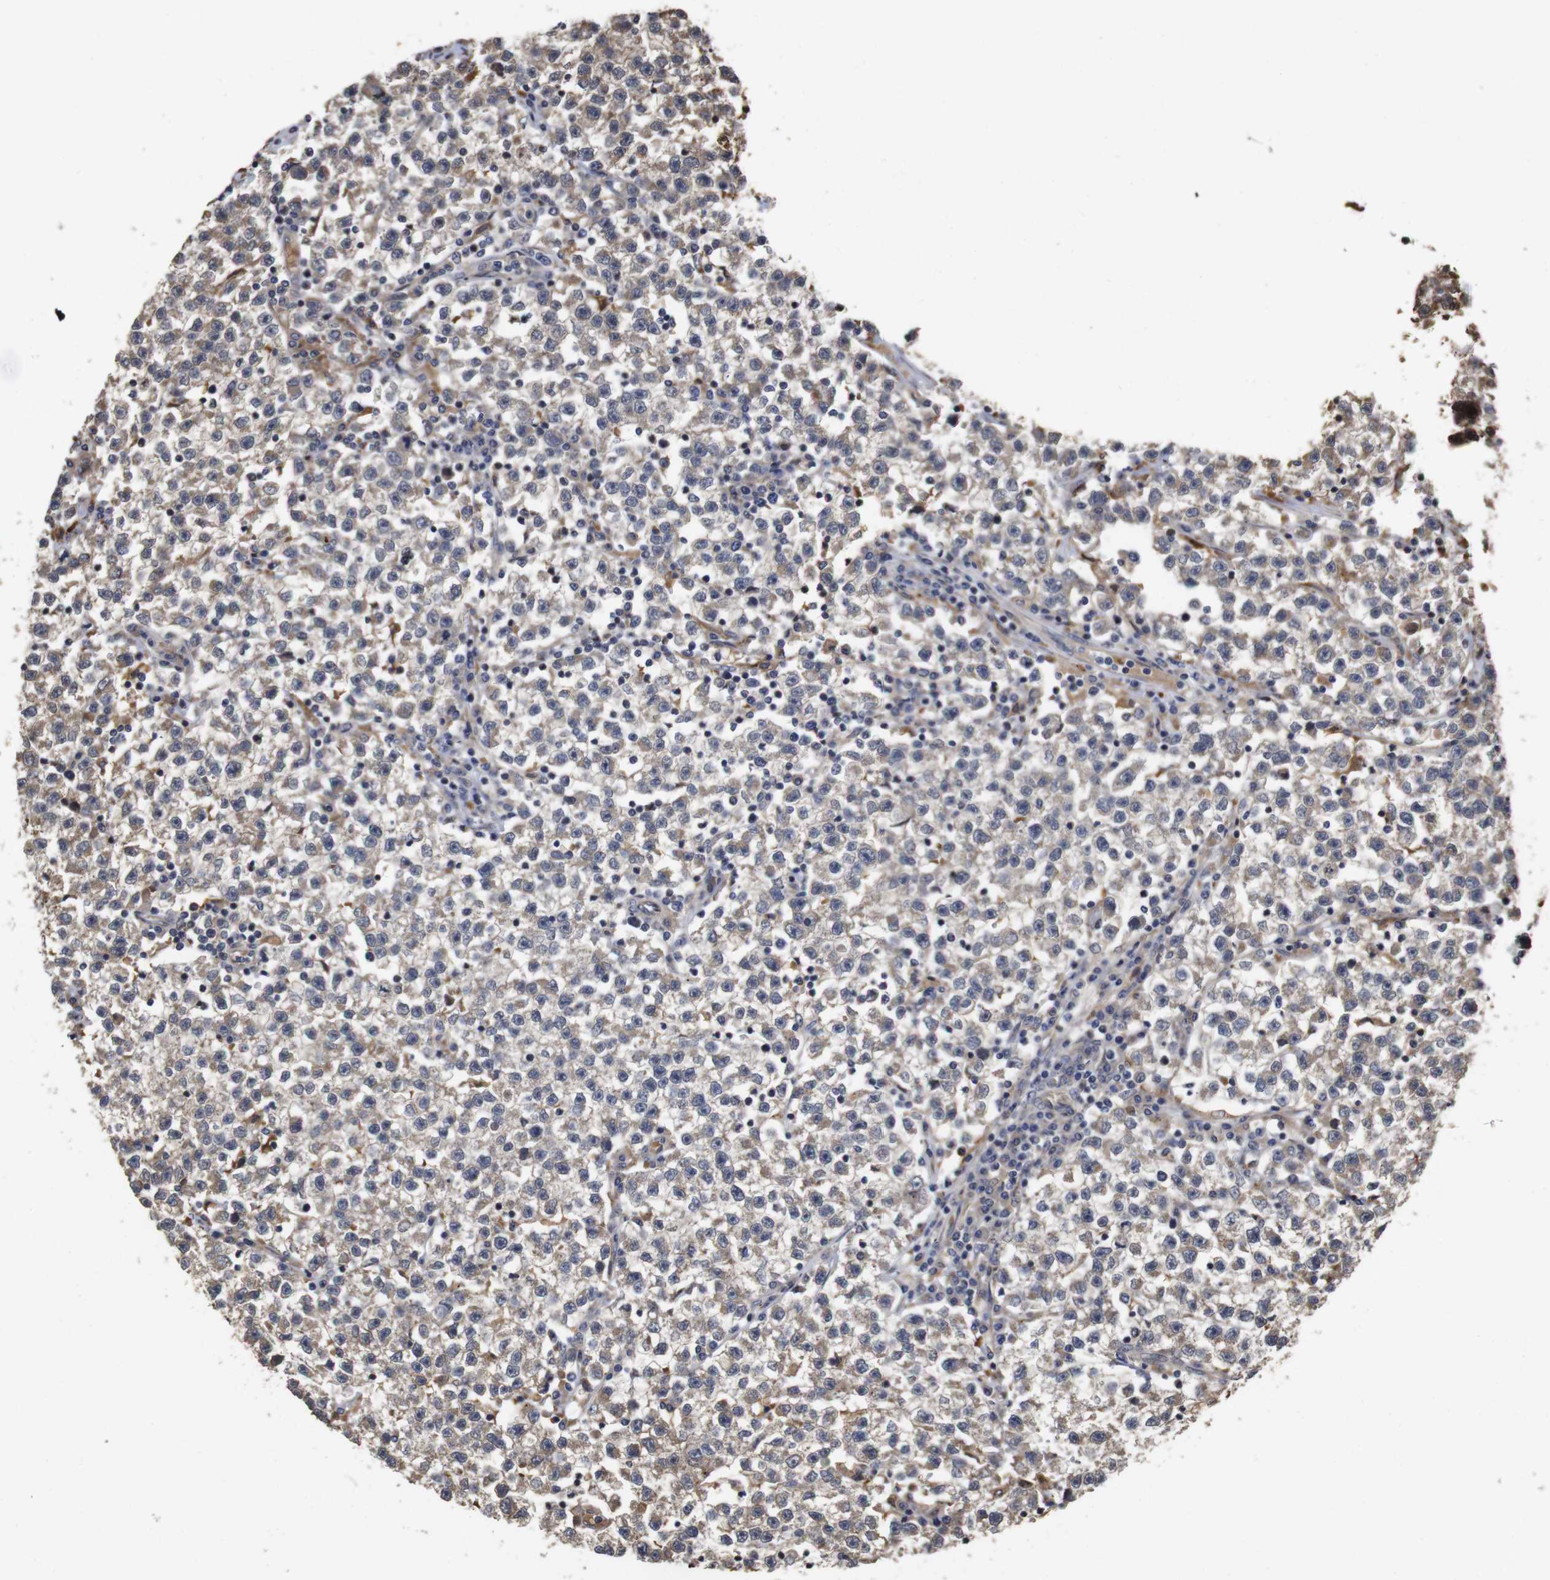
{"staining": {"intensity": "weak", "quantity": "25%-75%", "location": "cytoplasmic/membranous"}, "tissue": "testis cancer", "cell_type": "Tumor cells", "image_type": "cancer", "snomed": [{"axis": "morphology", "description": "Seminoma, NOS"}, {"axis": "topography", "description": "Testis"}], "caption": "A high-resolution image shows immunohistochemistry (IHC) staining of testis seminoma, which shows weak cytoplasmic/membranous positivity in approximately 25%-75% of tumor cells.", "gene": "PTPN14", "patient": {"sex": "male", "age": 22}}